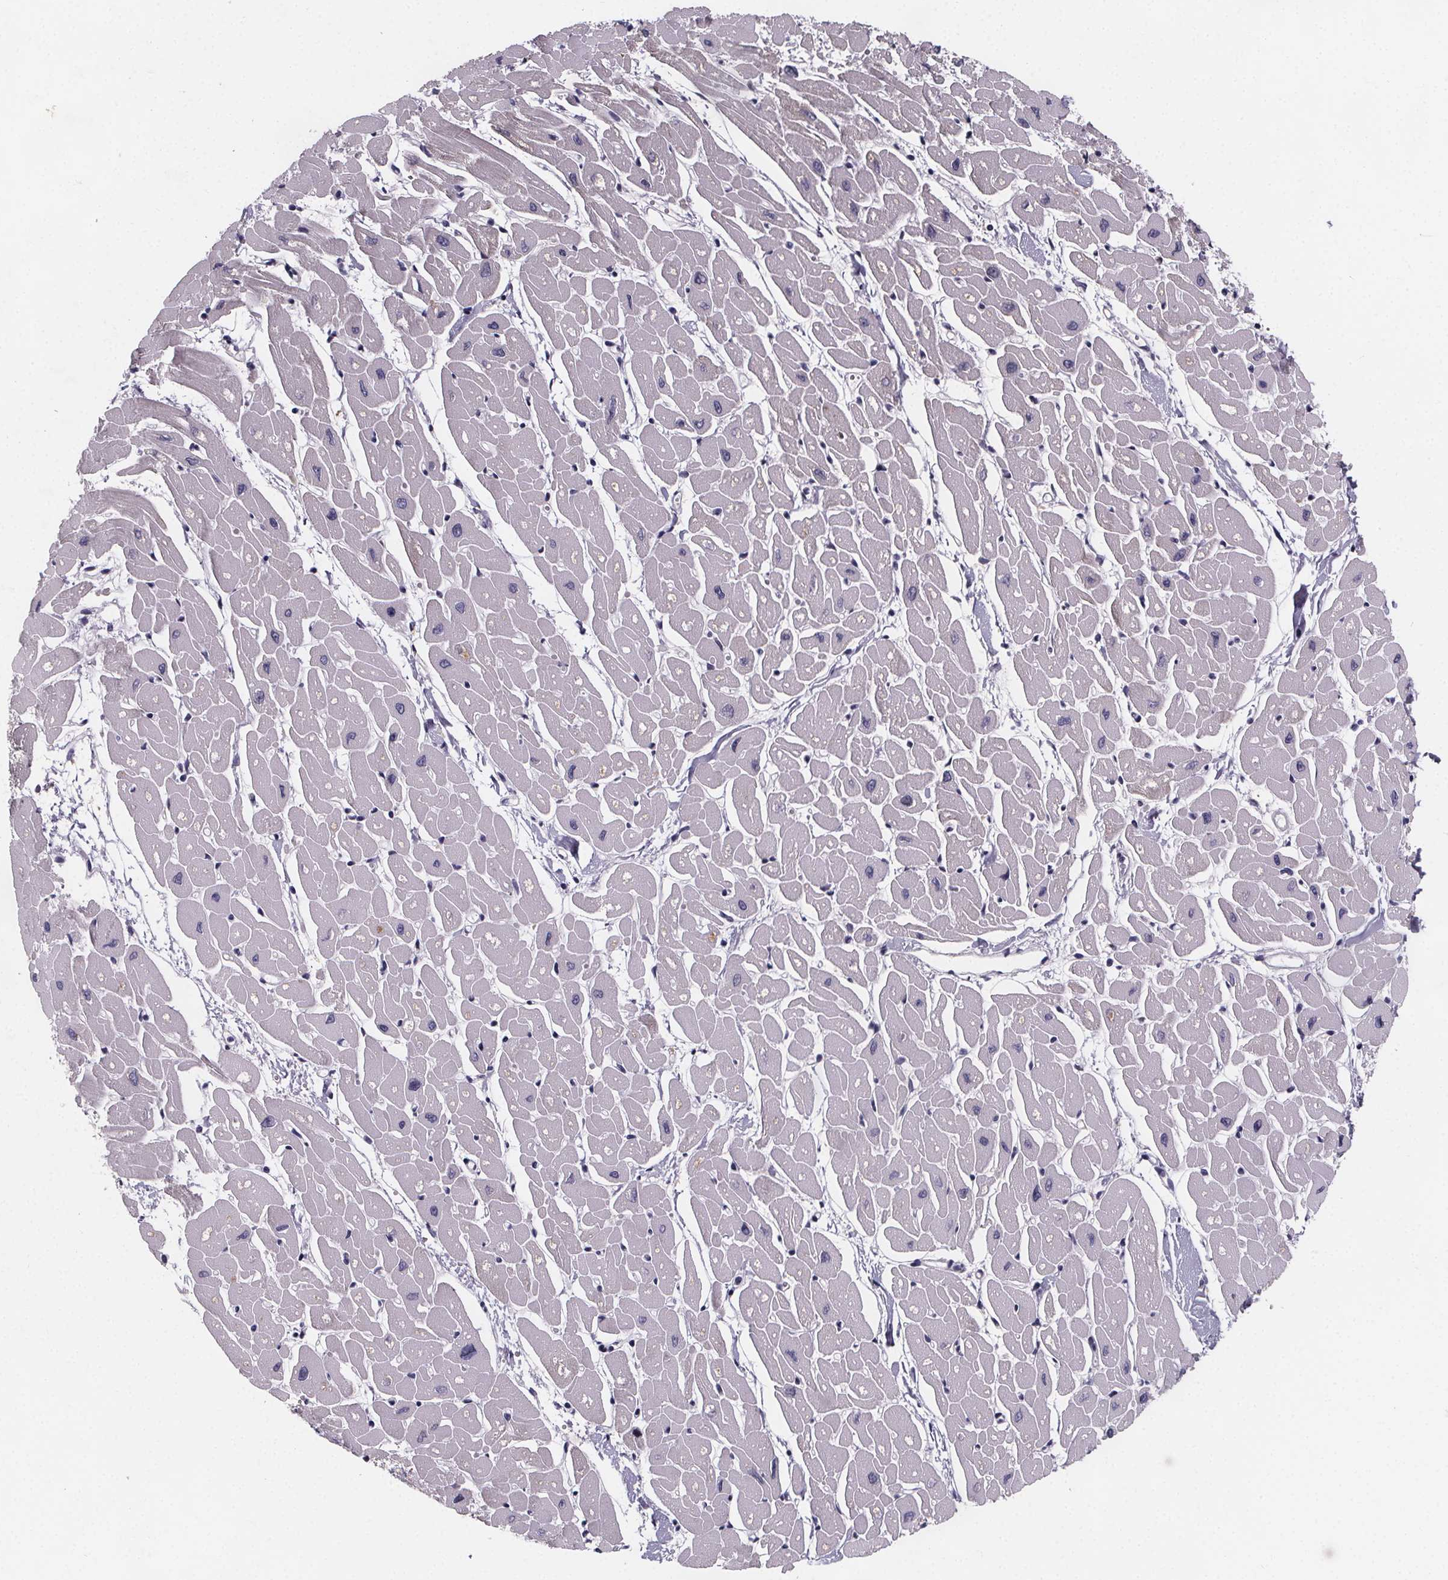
{"staining": {"intensity": "negative", "quantity": "none", "location": "none"}, "tissue": "heart muscle", "cell_type": "Cardiomyocytes", "image_type": "normal", "snomed": [{"axis": "morphology", "description": "Normal tissue, NOS"}, {"axis": "topography", "description": "Heart"}], "caption": "This is an IHC micrograph of benign human heart muscle. There is no staining in cardiomyocytes.", "gene": "PAH", "patient": {"sex": "male", "age": 57}}